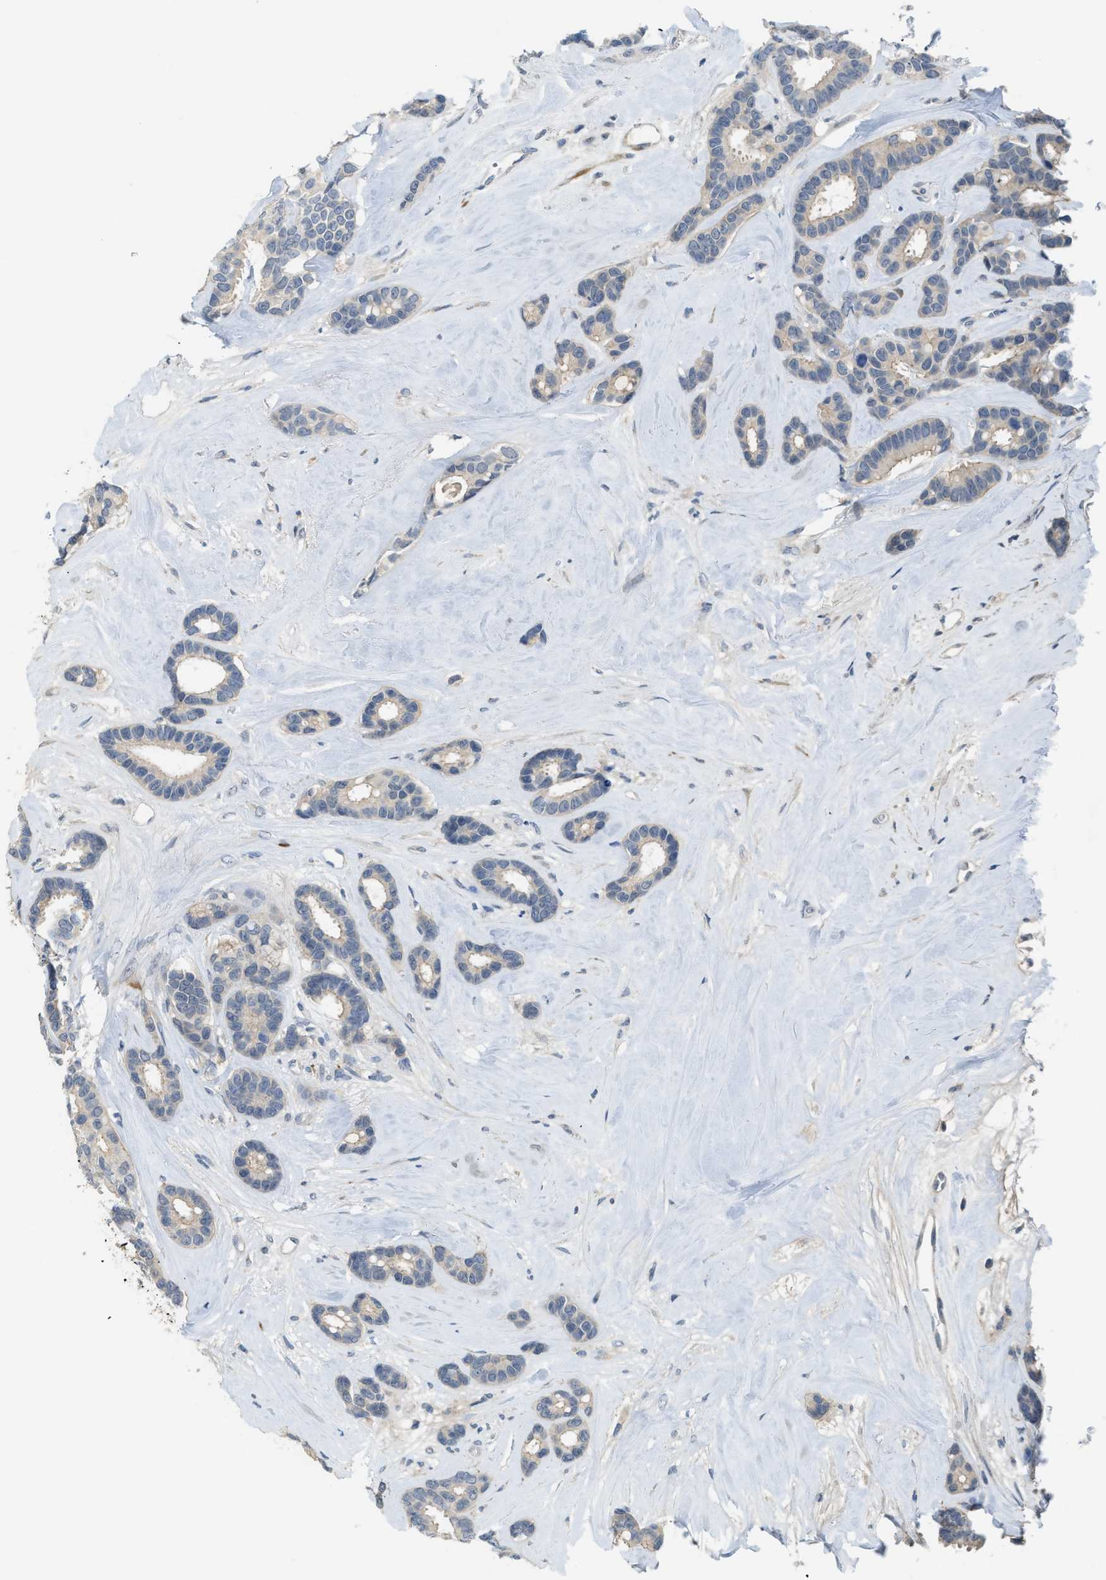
{"staining": {"intensity": "negative", "quantity": "none", "location": "none"}, "tissue": "breast cancer", "cell_type": "Tumor cells", "image_type": "cancer", "snomed": [{"axis": "morphology", "description": "Duct carcinoma"}, {"axis": "topography", "description": "Breast"}], "caption": "A photomicrograph of human breast cancer (intraductal carcinoma) is negative for staining in tumor cells. (IHC, brightfield microscopy, high magnification).", "gene": "TMEM154", "patient": {"sex": "female", "age": 87}}